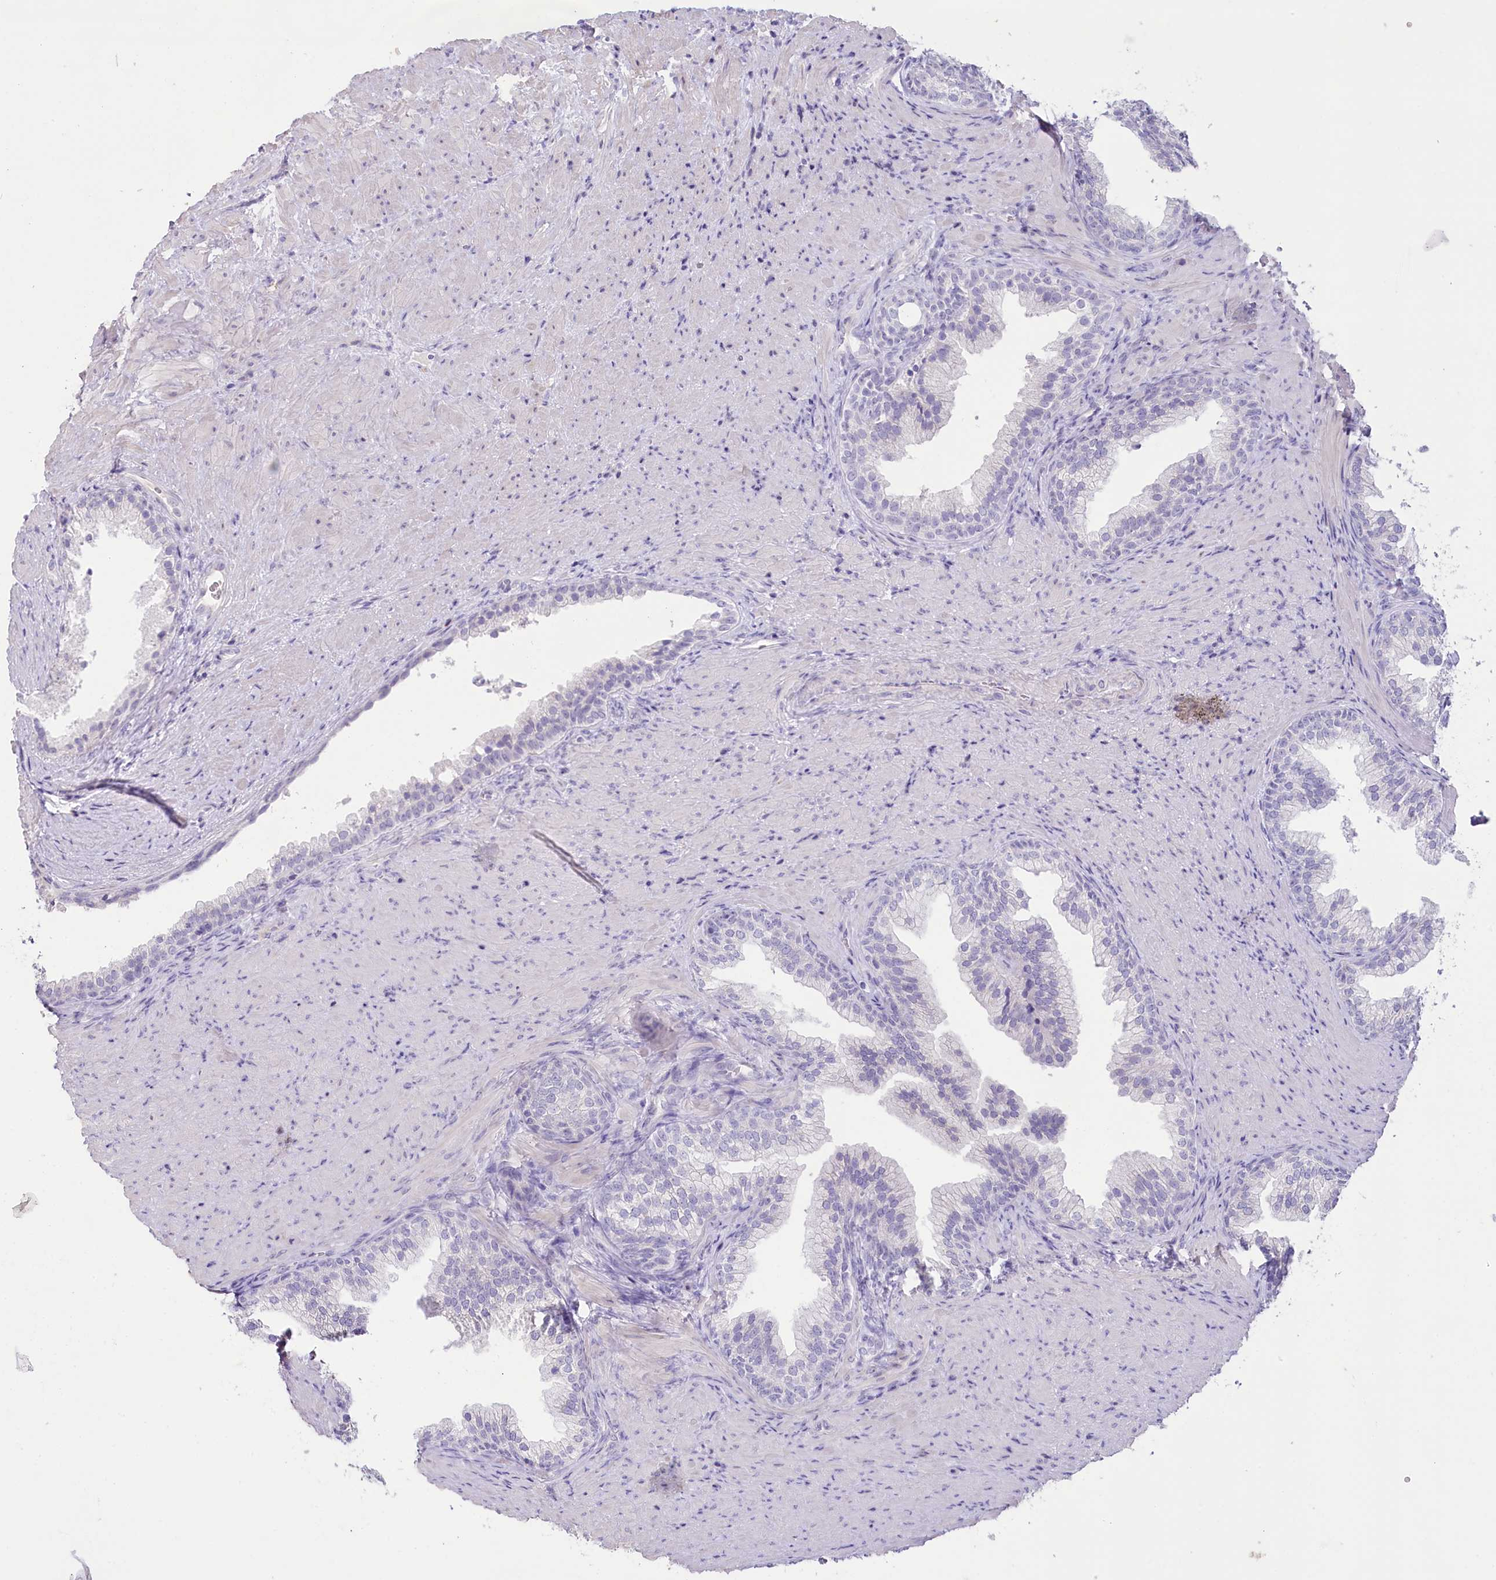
{"staining": {"intensity": "negative", "quantity": "none", "location": "none"}, "tissue": "prostate", "cell_type": "Glandular cells", "image_type": "normal", "snomed": [{"axis": "morphology", "description": "Normal tissue, NOS"}, {"axis": "topography", "description": "Prostate"}], "caption": "High magnification brightfield microscopy of normal prostate stained with DAB (brown) and counterstained with hematoxylin (blue): glandular cells show no significant expression.", "gene": "MYOZ1", "patient": {"sex": "male", "age": 76}}